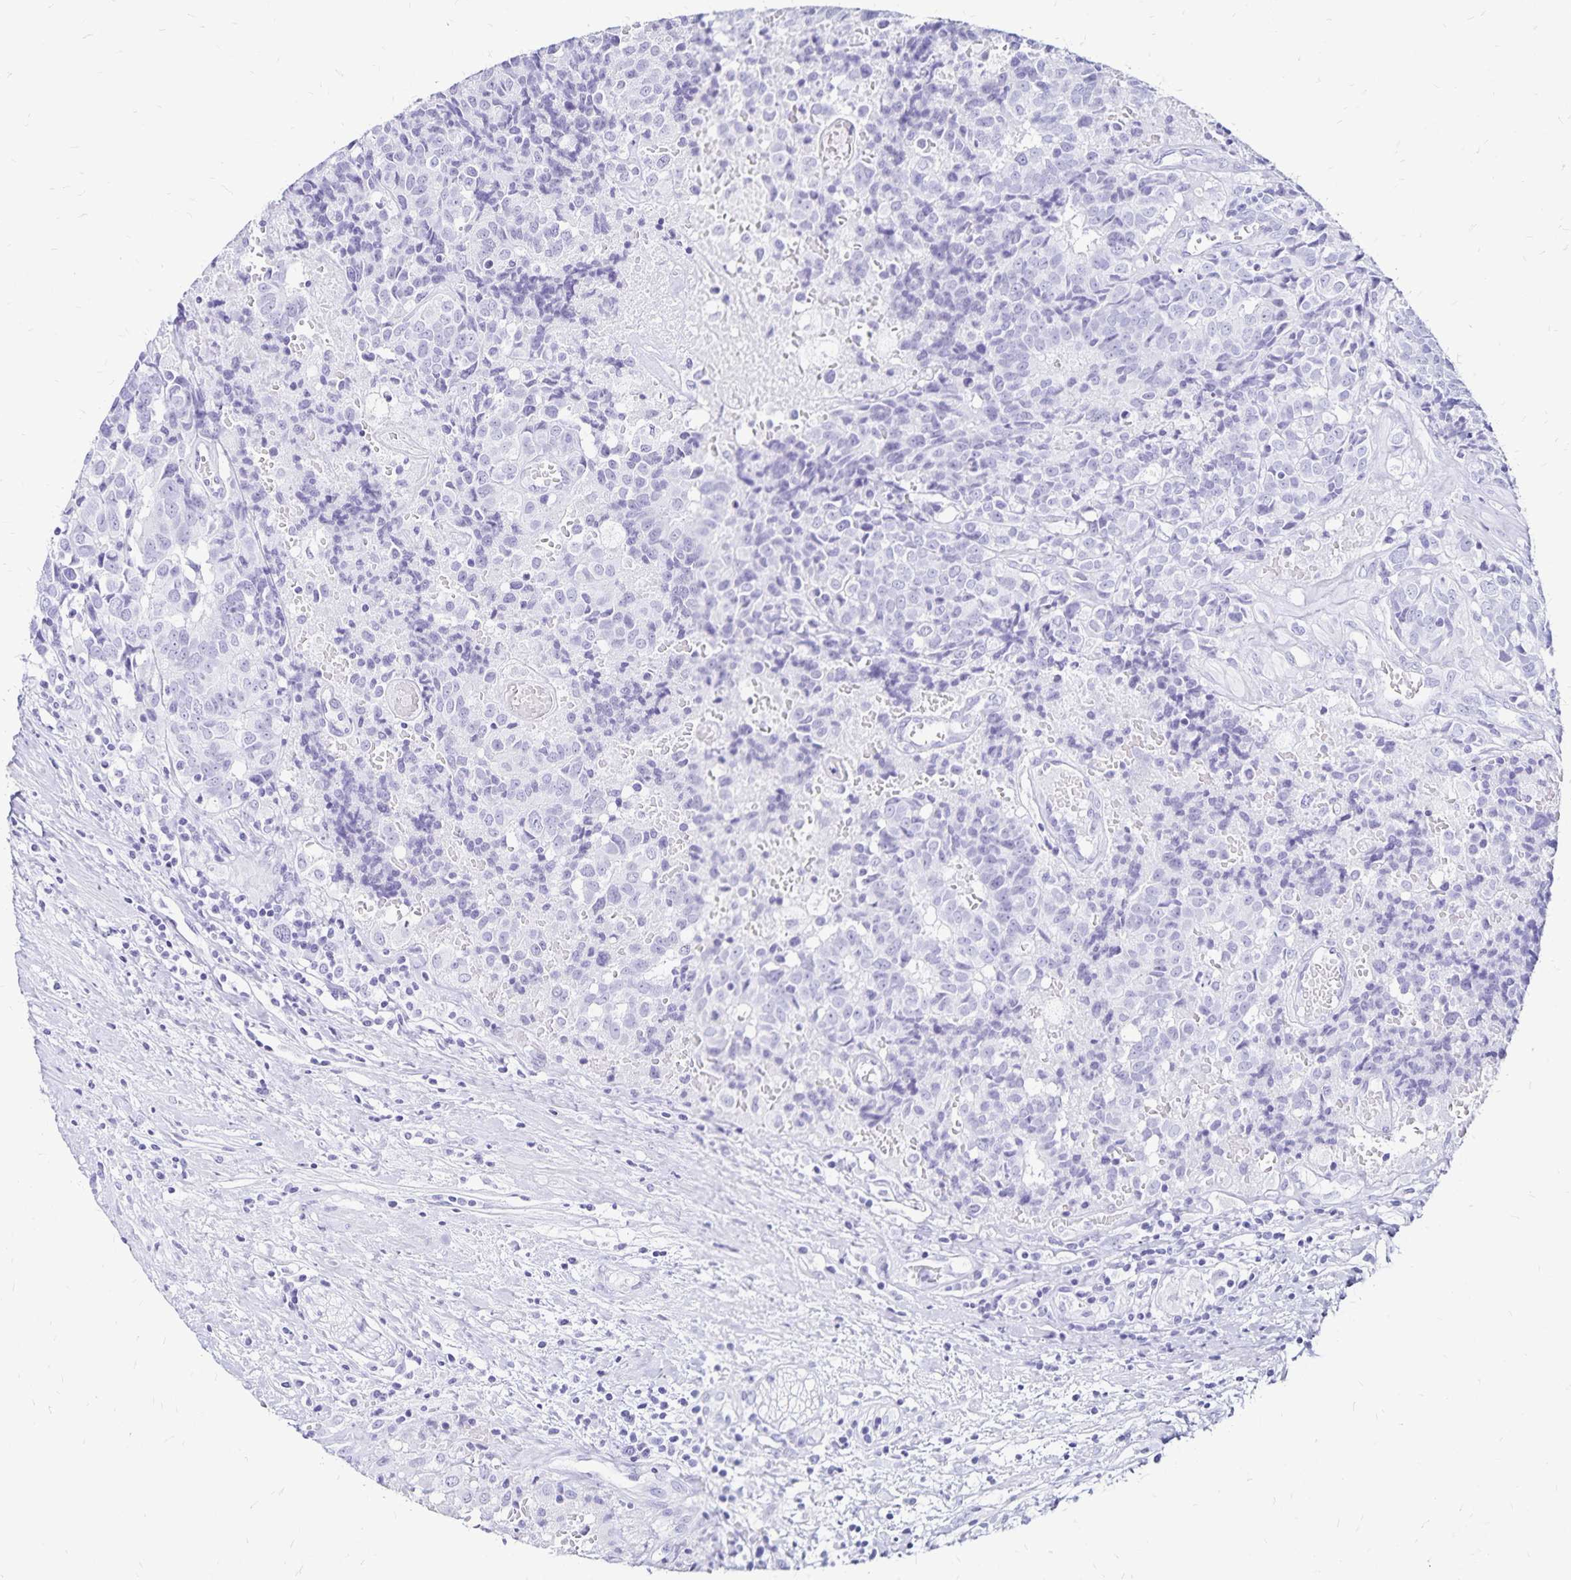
{"staining": {"intensity": "negative", "quantity": "none", "location": "none"}, "tissue": "prostate cancer", "cell_type": "Tumor cells", "image_type": "cancer", "snomed": [{"axis": "morphology", "description": "Adenocarcinoma, High grade"}, {"axis": "topography", "description": "Prostate and seminal vesicle, NOS"}], "caption": "This is a photomicrograph of IHC staining of high-grade adenocarcinoma (prostate), which shows no expression in tumor cells.", "gene": "LIN28B", "patient": {"sex": "male", "age": 60}}